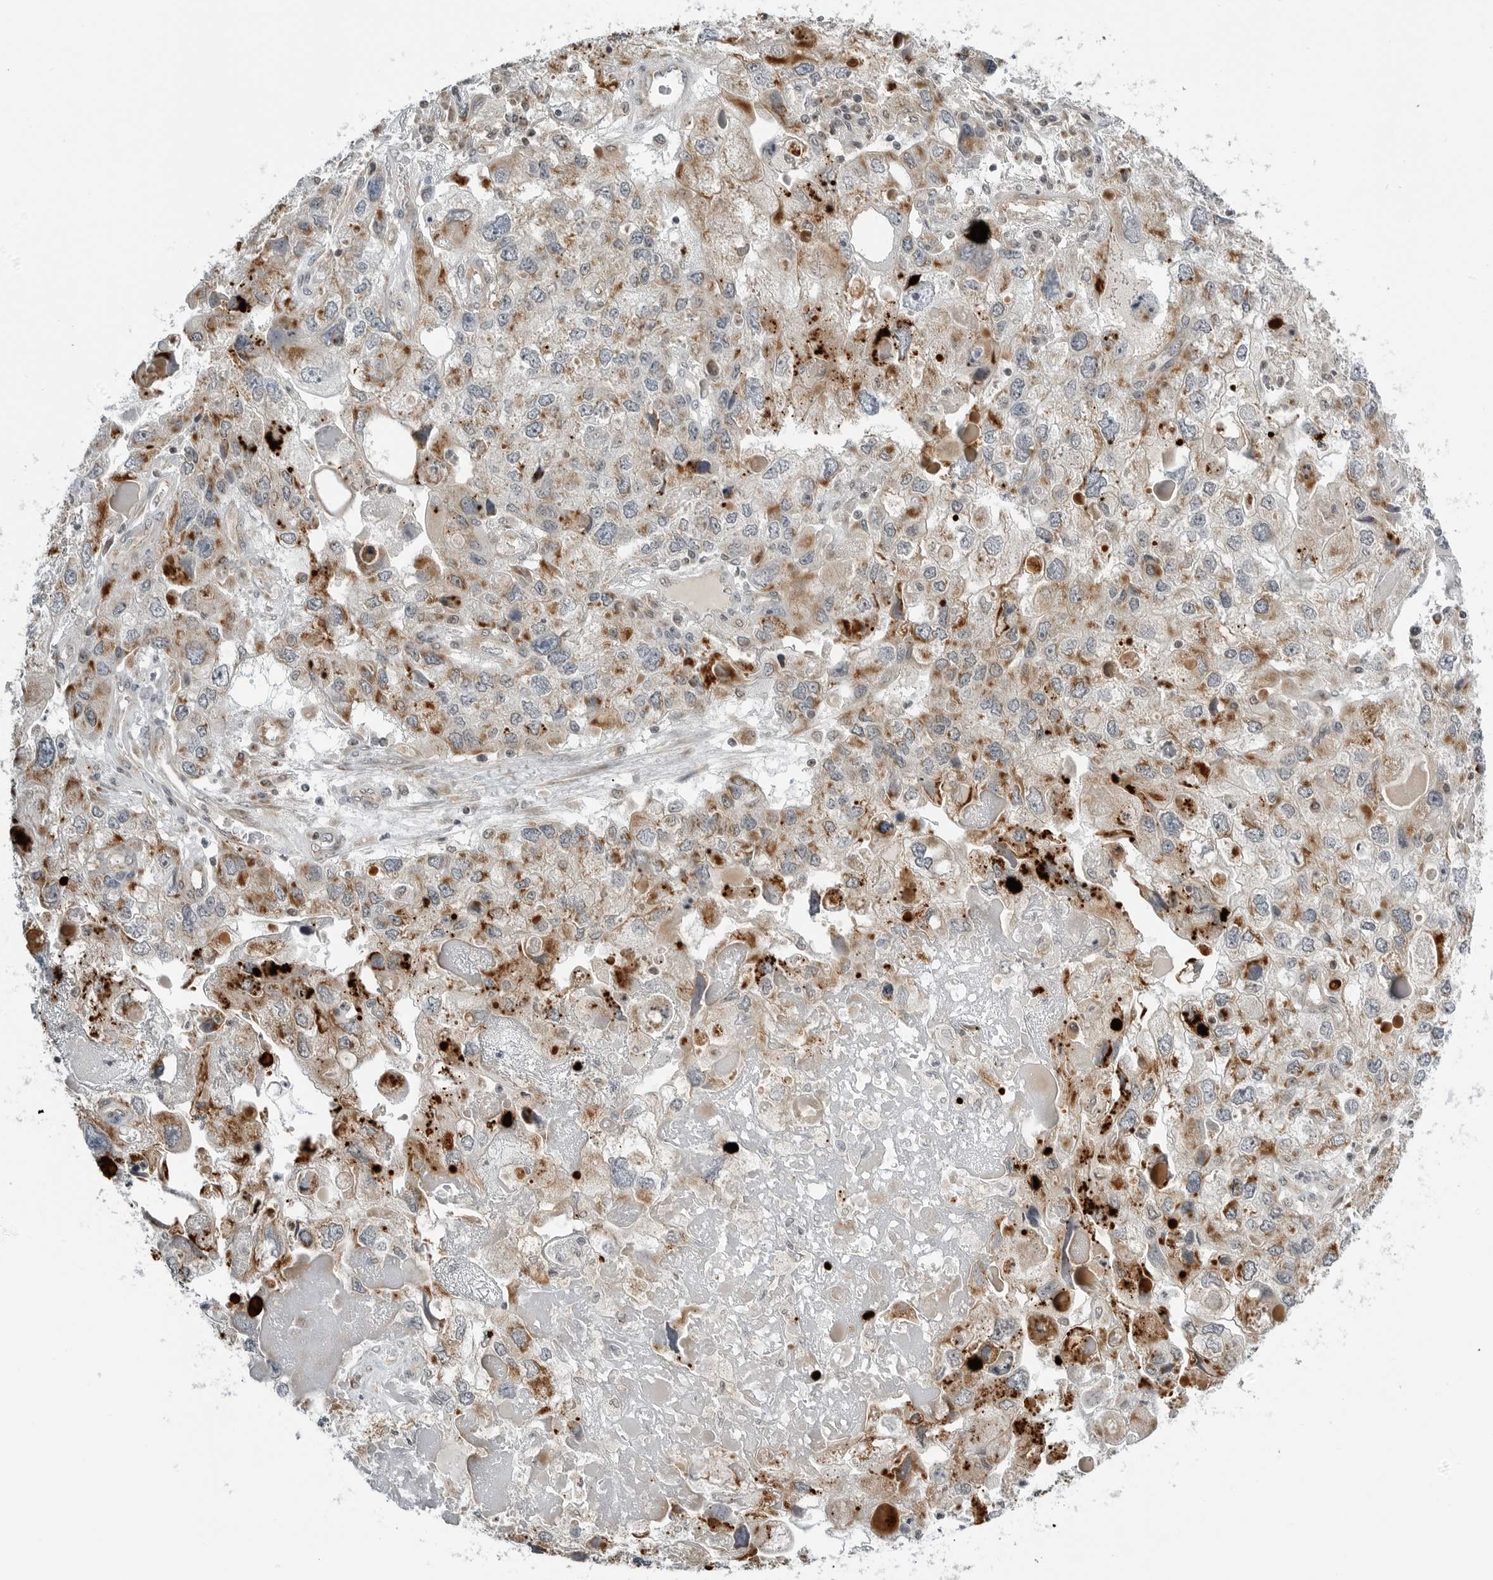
{"staining": {"intensity": "moderate", "quantity": "<25%", "location": "cytoplasmic/membranous"}, "tissue": "endometrial cancer", "cell_type": "Tumor cells", "image_type": "cancer", "snomed": [{"axis": "morphology", "description": "Adenocarcinoma, NOS"}, {"axis": "topography", "description": "Endometrium"}], "caption": "IHC image of adenocarcinoma (endometrial) stained for a protein (brown), which reveals low levels of moderate cytoplasmic/membranous expression in about <25% of tumor cells.", "gene": "PEX2", "patient": {"sex": "female", "age": 49}}